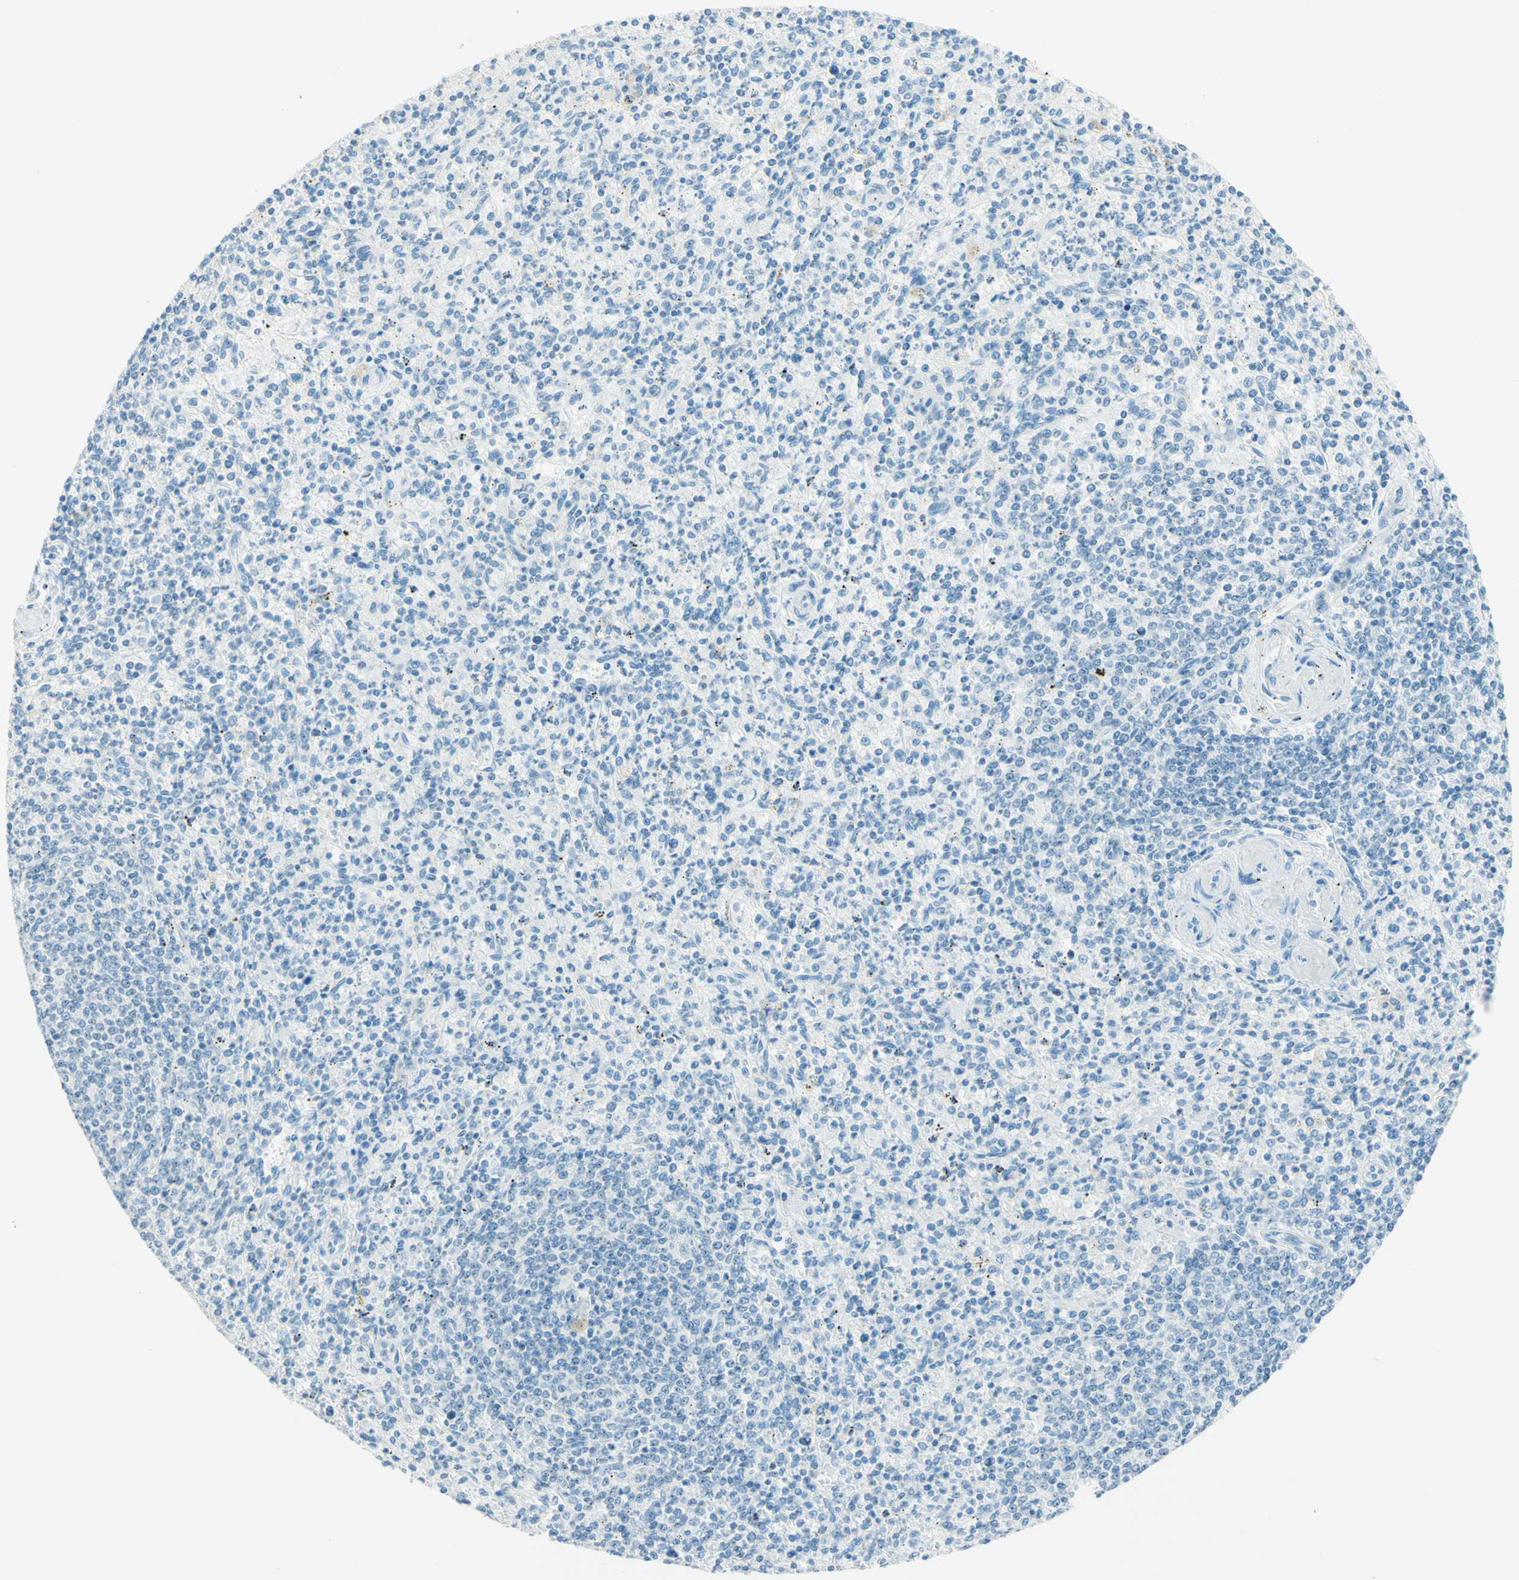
{"staining": {"intensity": "negative", "quantity": "none", "location": "none"}, "tissue": "spleen", "cell_type": "Cells in red pulp", "image_type": "normal", "snomed": [{"axis": "morphology", "description": "Normal tissue, NOS"}, {"axis": "topography", "description": "Spleen"}], "caption": "Immunohistochemical staining of benign human spleen exhibits no significant positivity in cells in red pulp.", "gene": "FMR1NB", "patient": {"sex": "male", "age": 72}}